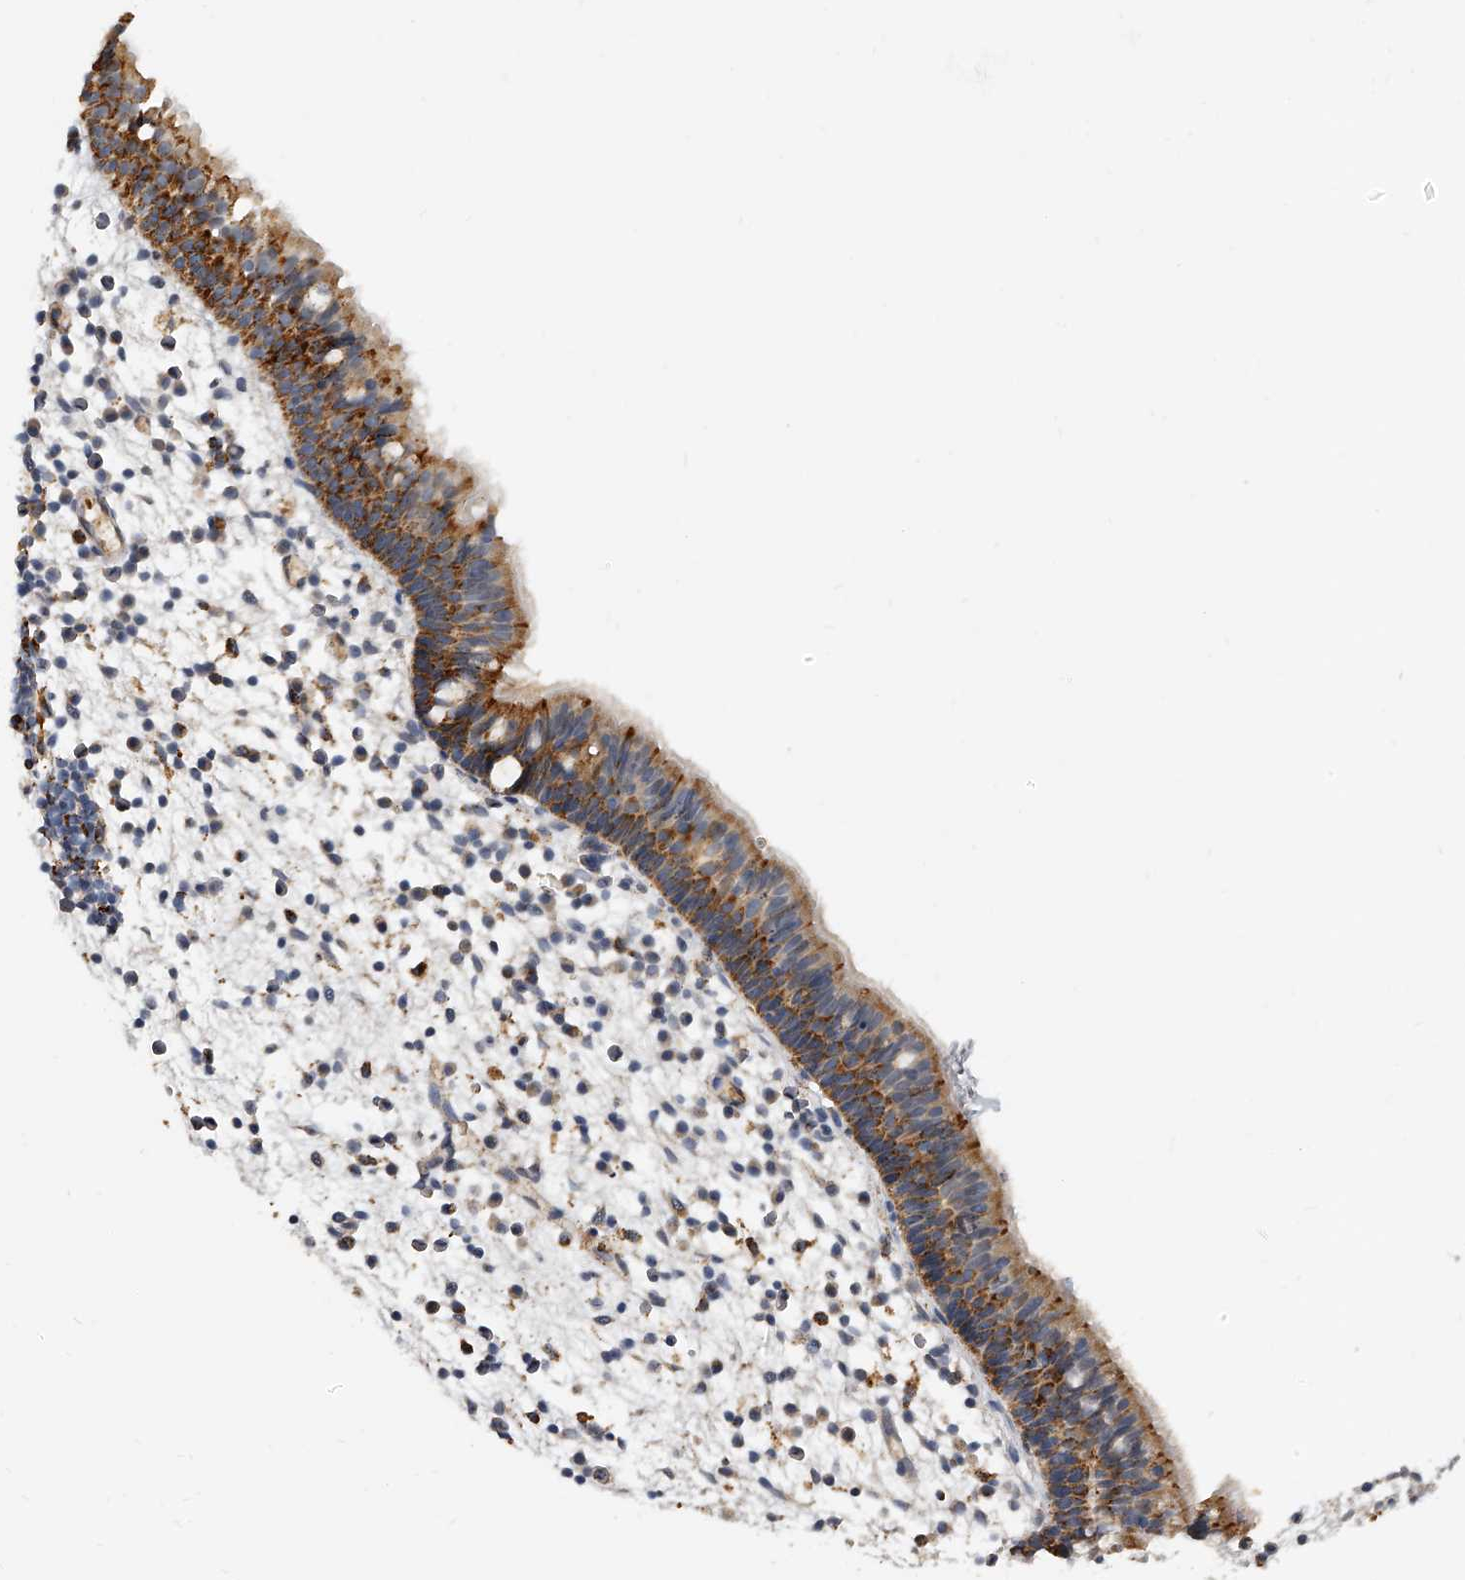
{"staining": {"intensity": "moderate", "quantity": ">75%", "location": "cytoplasmic/membranous"}, "tissue": "nasopharynx", "cell_type": "Respiratory epithelial cells", "image_type": "normal", "snomed": [{"axis": "morphology", "description": "Normal tissue, NOS"}, {"axis": "morphology", "description": "Inflammation, NOS"}, {"axis": "morphology", "description": "Malignant melanoma, Metastatic site"}, {"axis": "topography", "description": "Nasopharynx"}], "caption": "Immunohistochemical staining of normal human nasopharynx shows moderate cytoplasmic/membranous protein expression in approximately >75% of respiratory epithelial cells.", "gene": "KLHL7", "patient": {"sex": "male", "age": 70}}